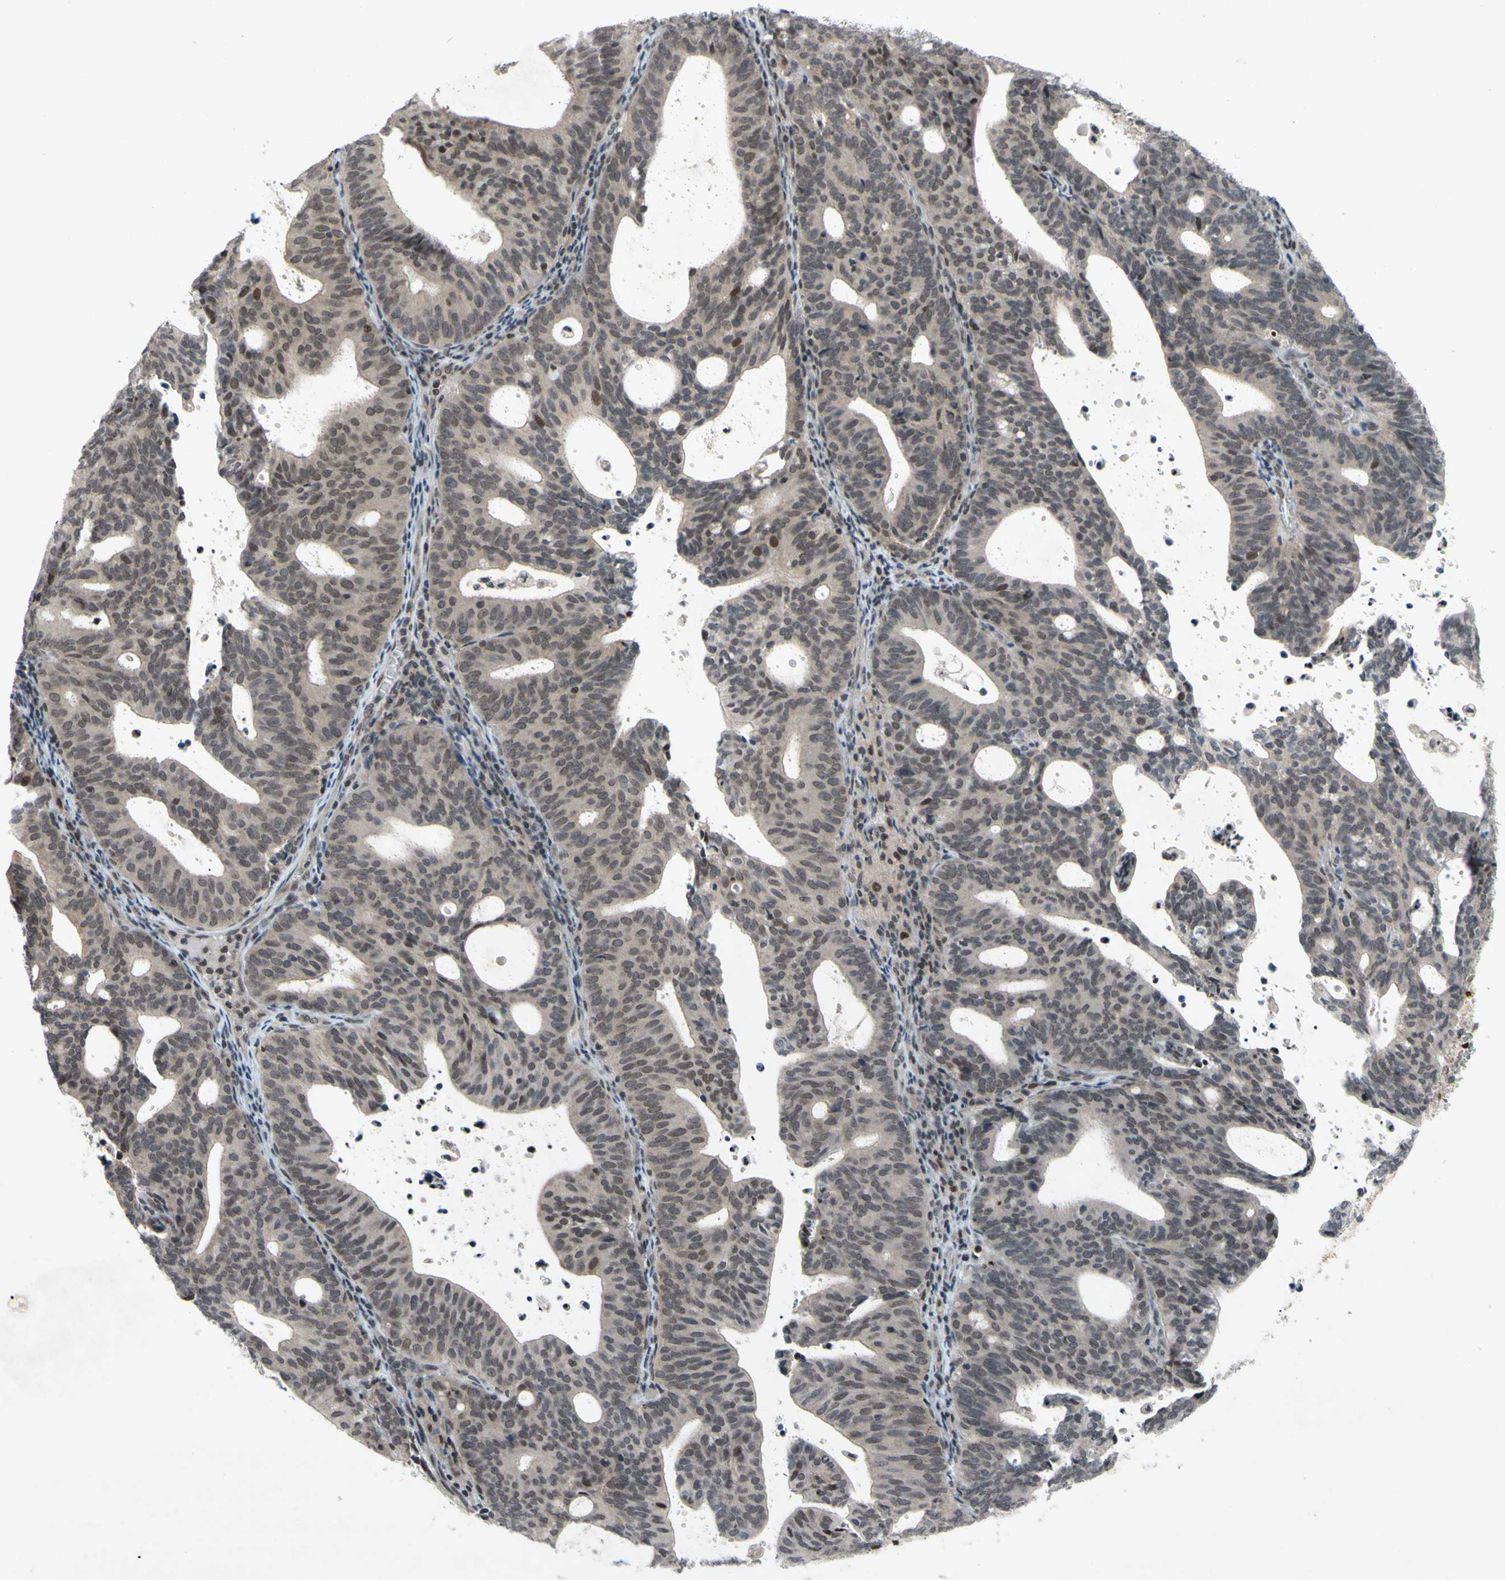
{"staining": {"intensity": "weak", "quantity": "<25%", "location": "nuclear"}, "tissue": "endometrial cancer", "cell_type": "Tumor cells", "image_type": "cancer", "snomed": [{"axis": "morphology", "description": "Adenocarcinoma, NOS"}, {"axis": "topography", "description": "Uterus"}], "caption": "Image shows no protein staining in tumor cells of endometrial cancer (adenocarcinoma) tissue. Nuclei are stained in blue.", "gene": "XPO1", "patient": {"sex": "female", "age": 83}}